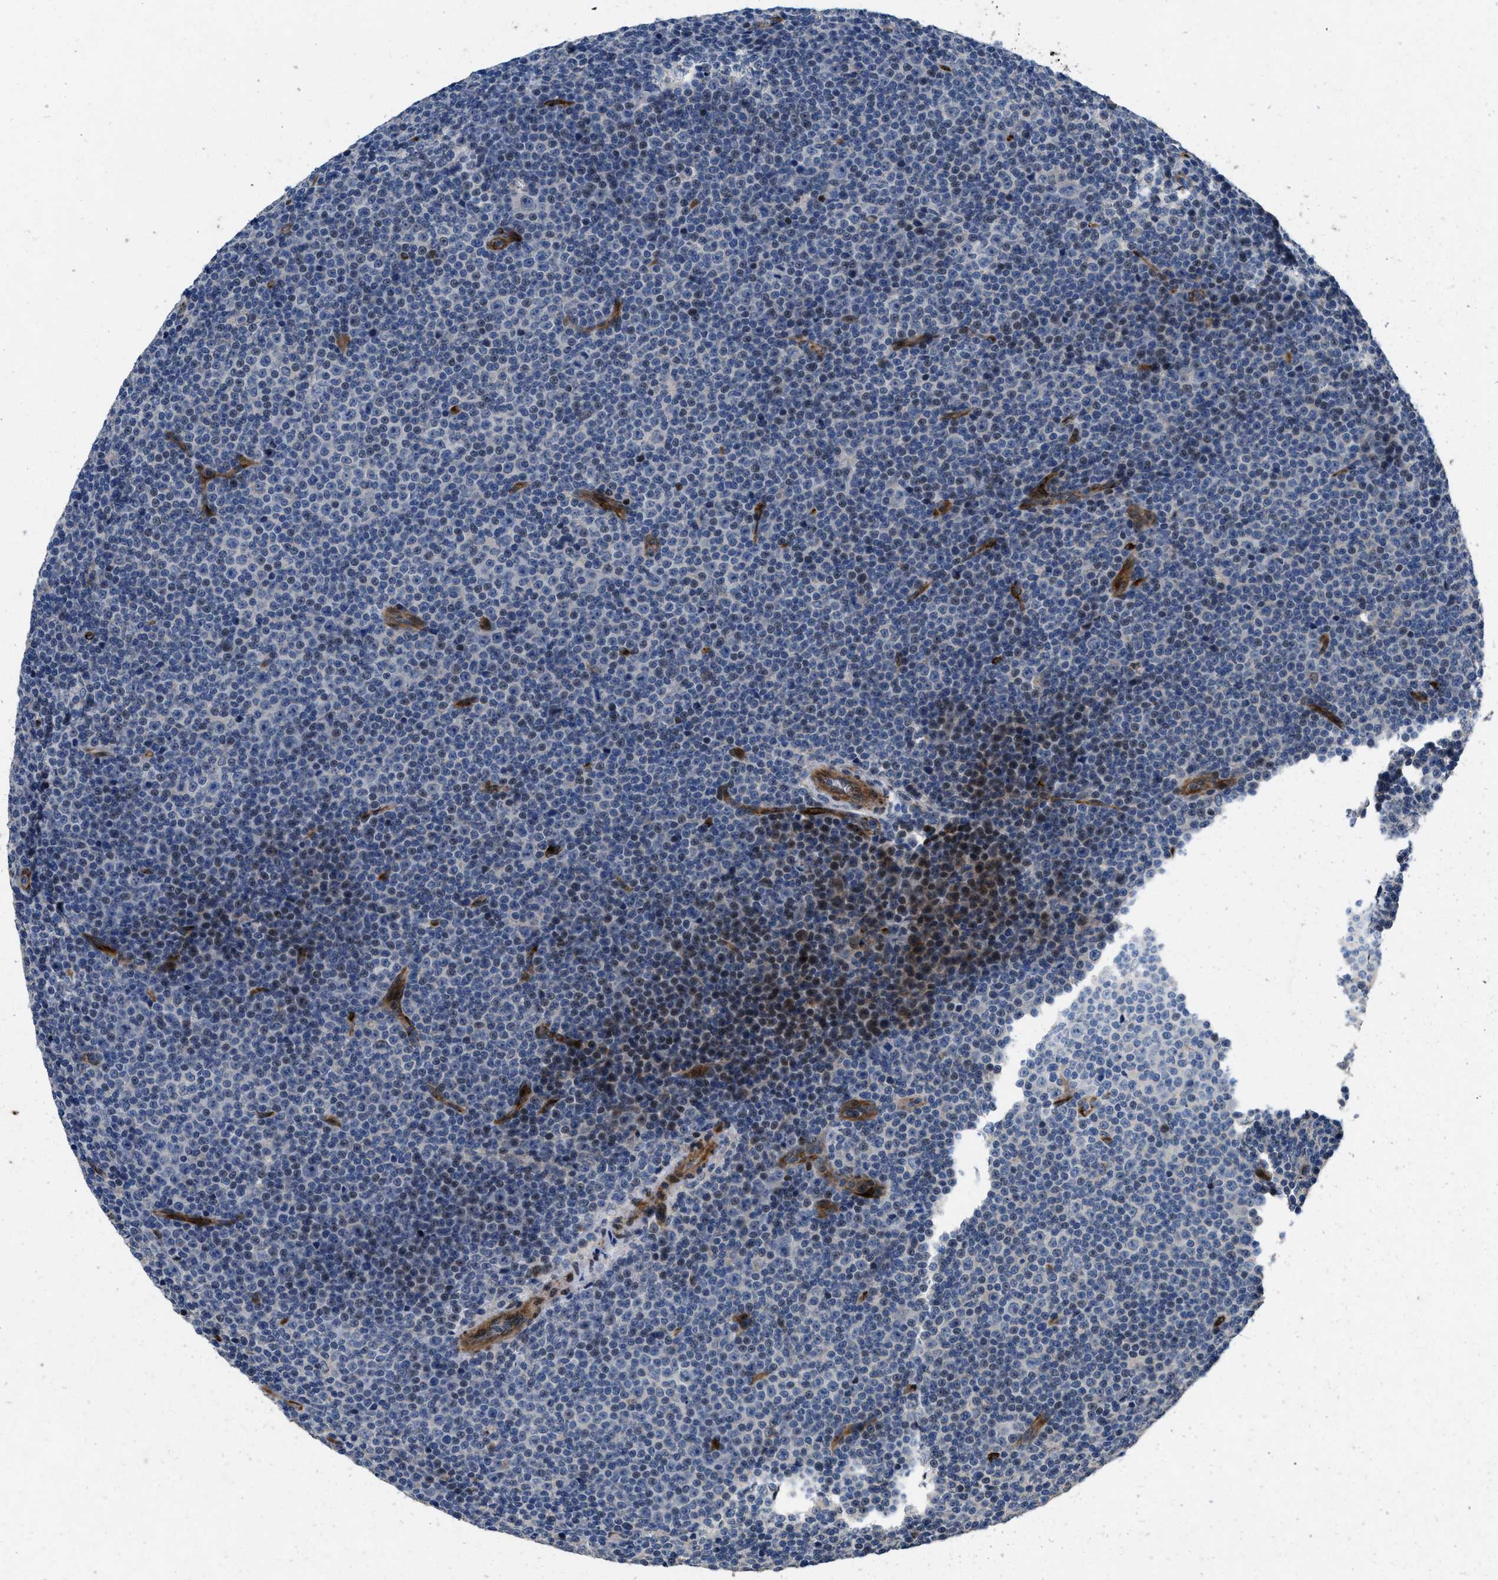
{"staining": {"intensity": "negative", "quantity": "none", "location": "none"}, "tissue": "lymphoma", "cell_type": "Tumor cells", "image_type": "cancer", "snomed": [{"axis": "morphology", "description": "Malignant lymphoma, non-Hodgkin's type, Low grade"}, {"axis": "topography", "description": "Lymph node"}], "caption": "Lymphoma was stained to show a protein in brown. There is no significant staining in tumor cells.", "gene": "HSPA12B", "patient": {"sex": "female", "age": 67}}